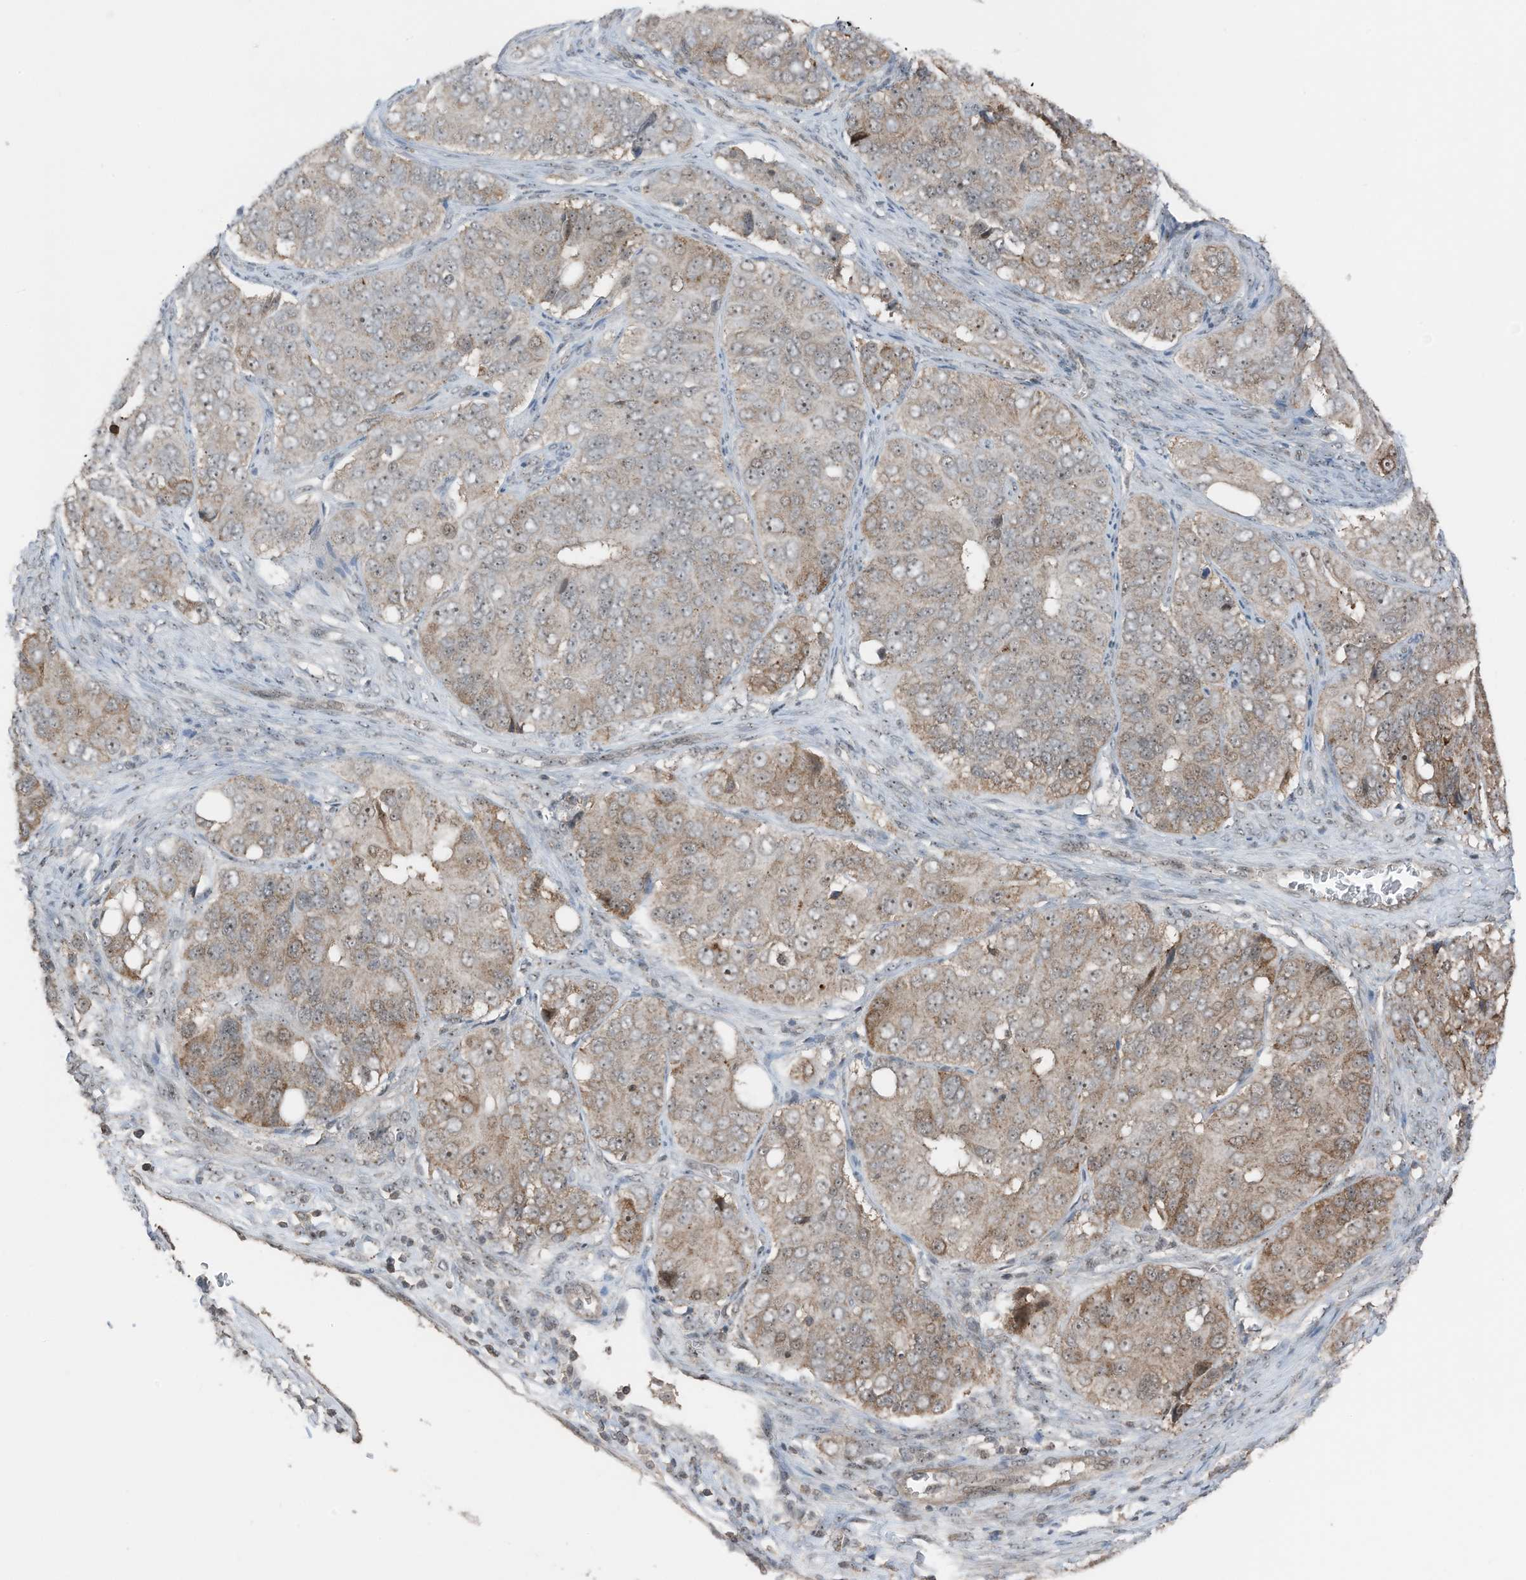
{"staining": {"intensity": "moderate", "quantity": ">75%", "location": "cytoplasmic/membranous,nuclear"}, "tissue": "ovarian cancer", "cell_type": "Tumor cells", "image_type": "cancer", "snomed": [{"axis": "morphology", "description": "Carcinoma, endometroid"}, {"axis": "topography", "description": "Ovary"}], "caption": "Immunohistochemistry (IHC) image of neoplastic tissue: human ovarian endometroid carcinoma stained using immunohistochemistry exhibits medium levels of moderate protein expression localized specifically in the cytoplasmic/membranous and nuclear of tumor cells, appearing as a cytoplasmic/membranous and nuclear brown color.", "gene": "UTP3", "patient": {"sex": "female", "age": 51}}